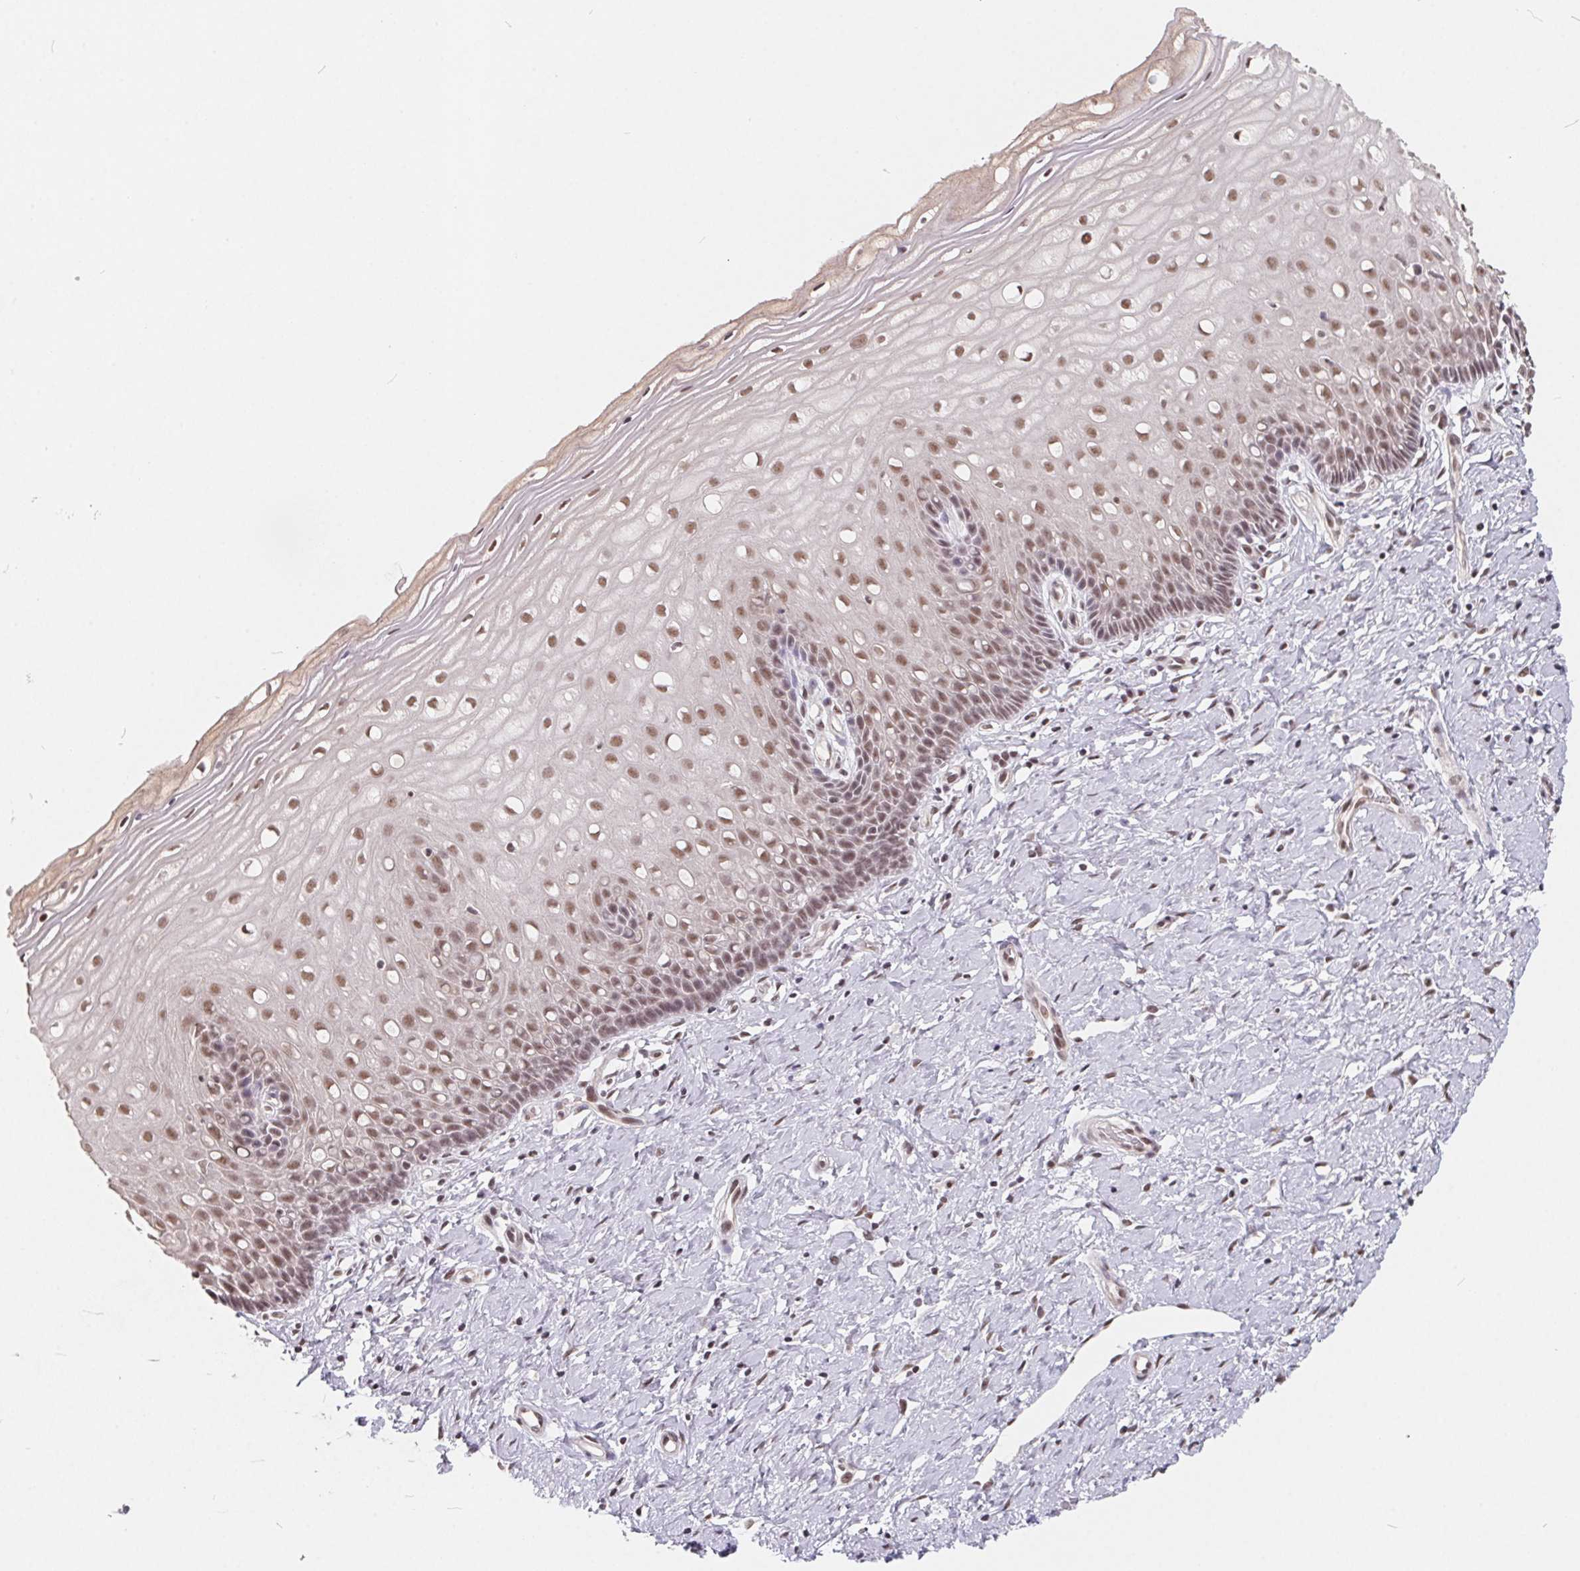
{"staining": {"intensity": "moderate", "quantity": ">75%", "location": "nuclear"}, "tissue": "cervix", "cell_type": "Glandular cells", "image_type": "normal", "snomed": [{"axis": "morphology", "description": "Normal tissue, NOS"}, {"axis": "topography", "description": "Cervix"}], "caption": "This micrograph shows normal cervix stained with immunohistochemistry (IHC) to label a protein in brown. The nuclear of glandular cells show moderate positivity for the protein. Nuclei are counter-stained blue.", "gene": "TCERG1", "patient": {"sex": "female", "age": 37}}